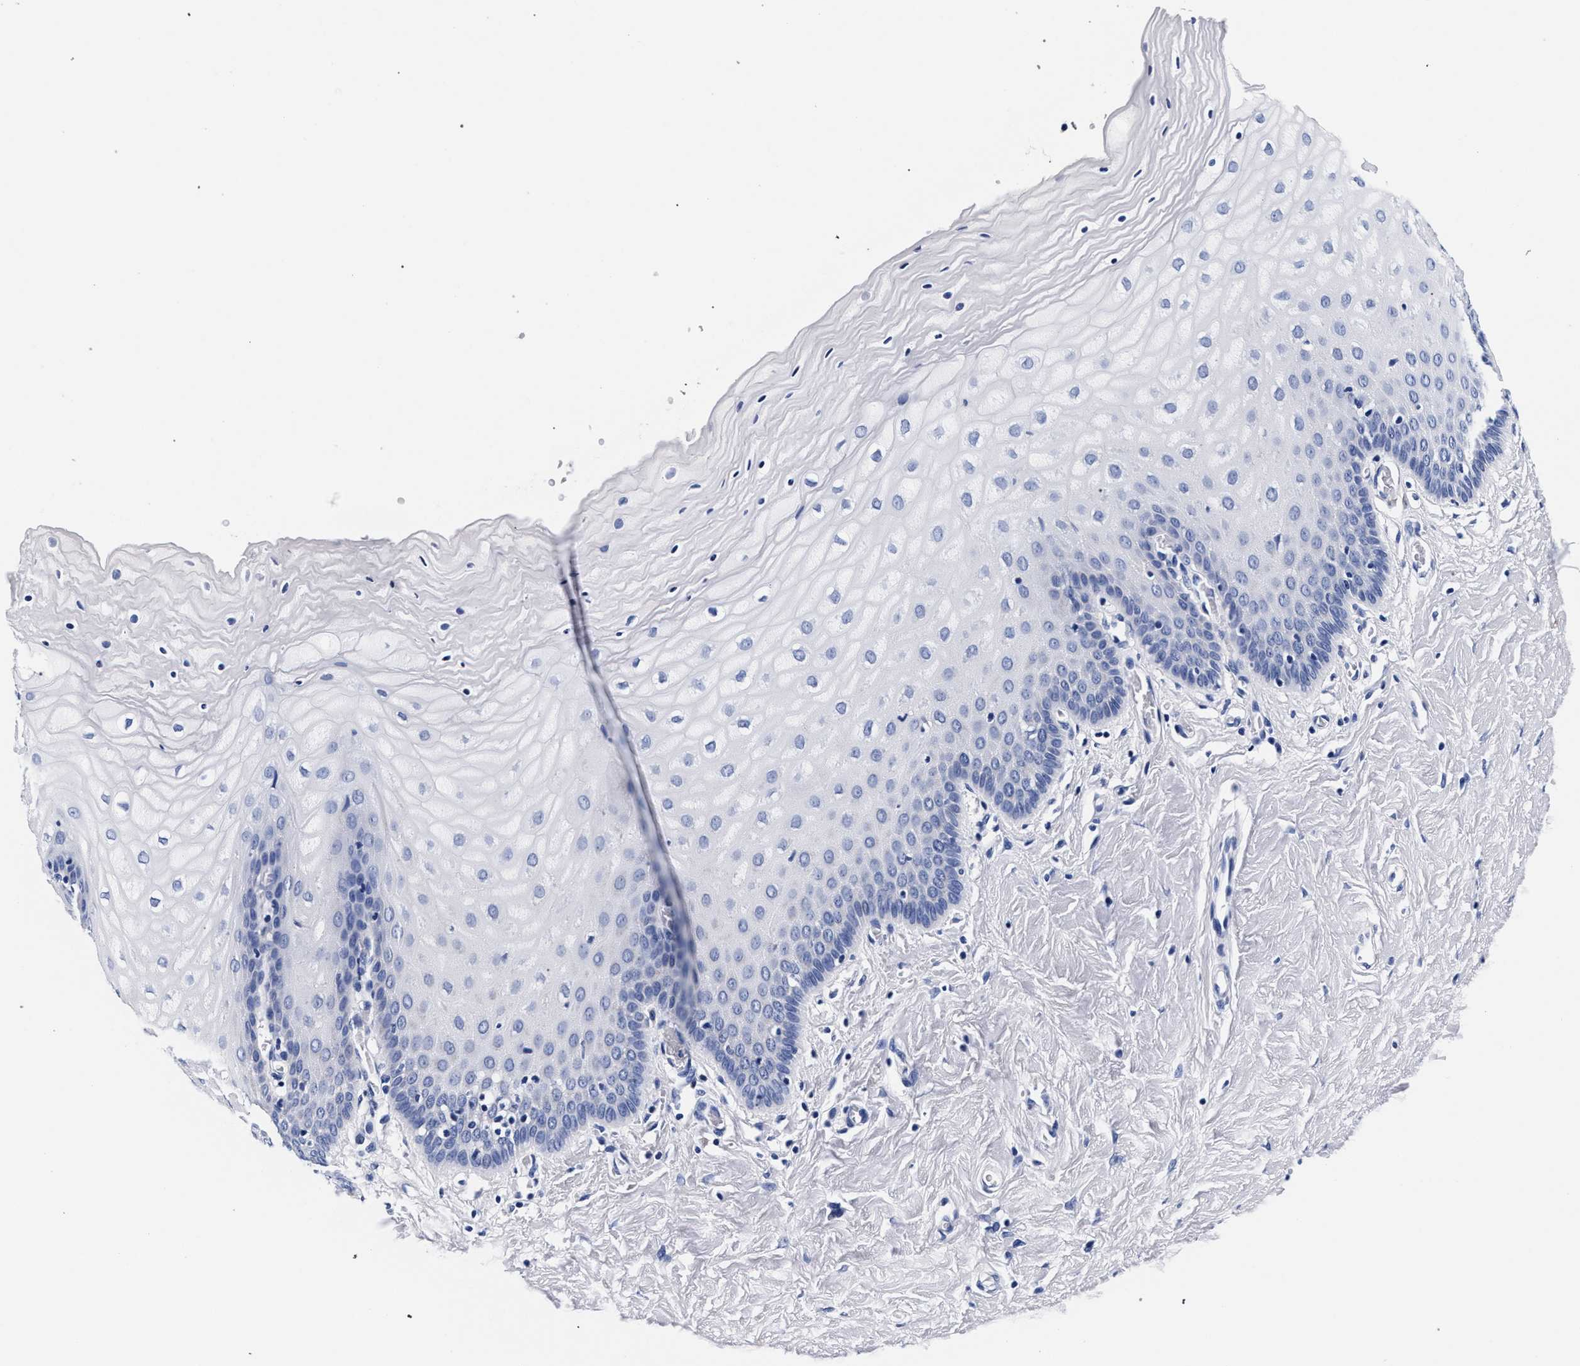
{"staining": {"intensity": "negative", "quantity": "none", "location": "none"}, "tissue": "cervix", "cell_type": "Glandular cells", "image_type": "normal", "snomed": [{"axis": "morphology", "description": "Normal tissue, NOS"}, {"axis": "topography", "description": "Cervix"}], "caption": "Immunohistochemistry (IHC) of unremarkable human cervix demonstrates no expression in glandular cells.", "gene": "RAB3B", "patient": {"sex": "female", "age": 55}}